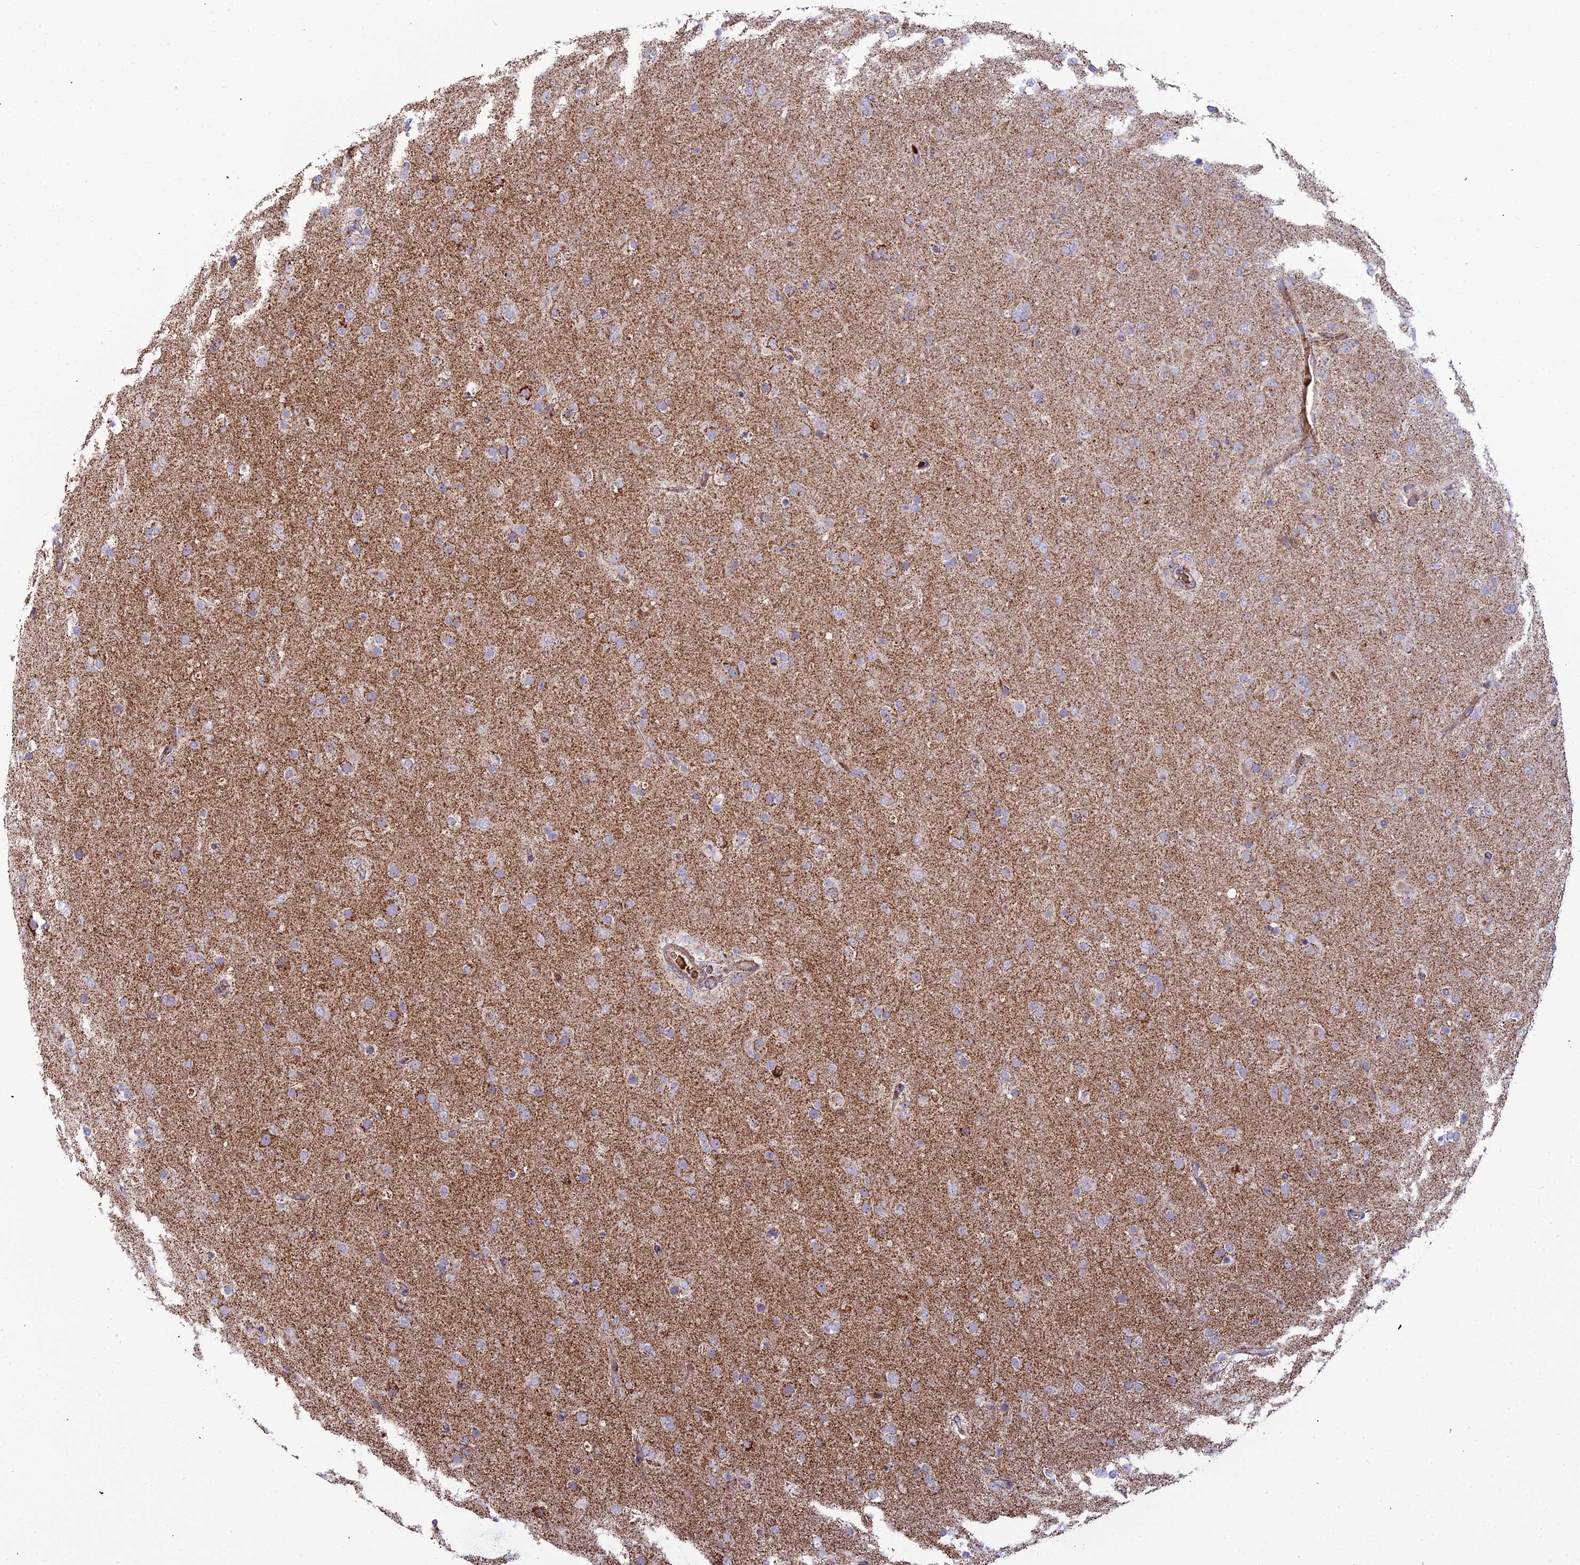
{"staining": {"intensity": "moderate", "quantity": "25%-75%", "location": "cytoplasmic/membranous"}, "tissue": "glioma", "cell_type": "Tumor cells", "image_type": "cancer", "snomed": [{"axis": "morphology", "description": "Glioma, malignant, Low grade"}, {"axis": "topography", "description": "Brain"}], "caption": "Immunohistochemical staining of malignant low-grade glioma displays medium levels of moderate cytoplasmic/membranous positivity in approximately 25%-75% of tumor cells. (Stains: DAB in brown, nuclei in blue, Microscopy: brightfield microscopy at high magnification).", "gene": "SLC35F4", "patient": {"sex": "male", "age": 65}}